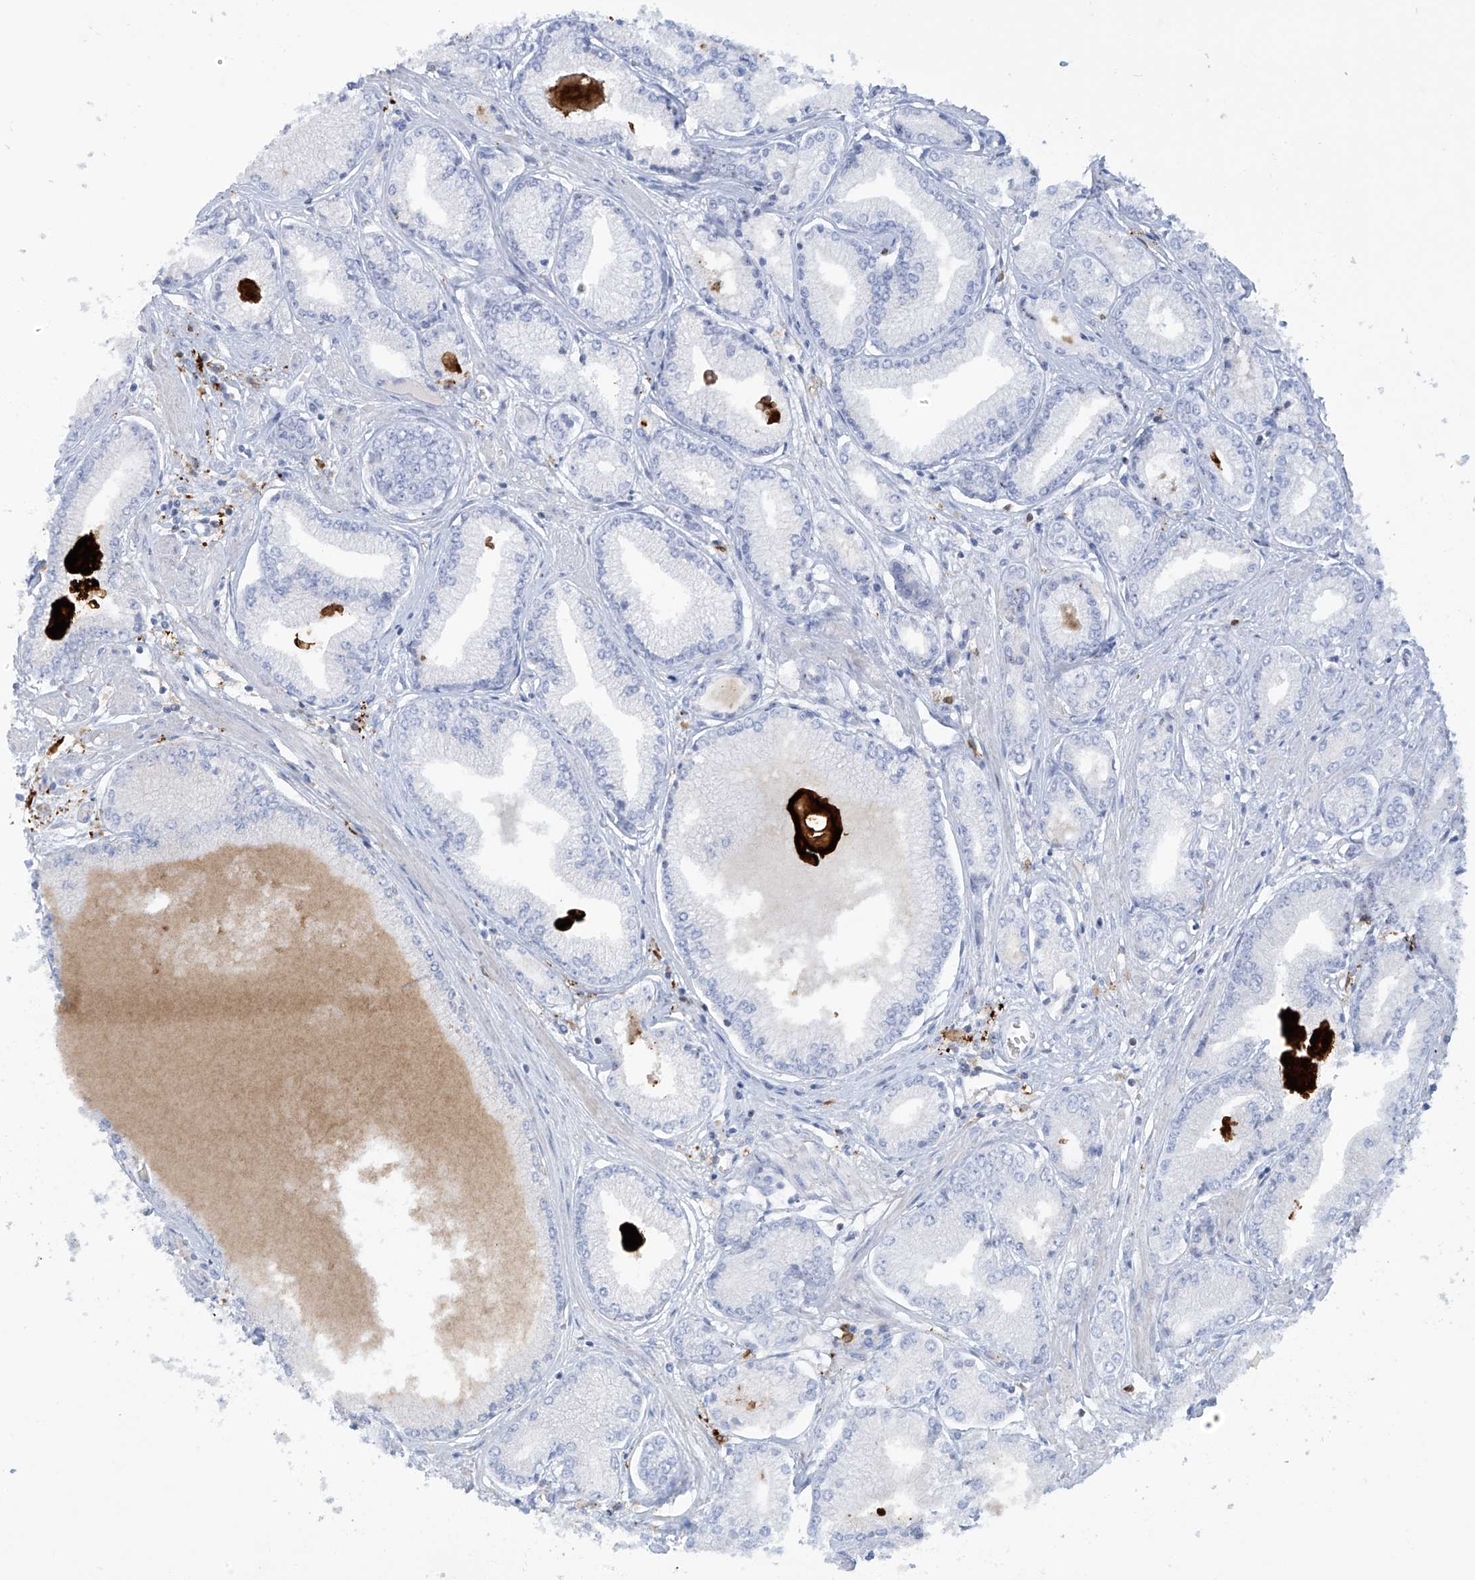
{"staining": {"intensity": "negative", "quantity": "none", "location": "none"}, "tissue": "prostate cancer", "cell_type": "Tumor cells", "image_type": "cancer", "snomed": [{"axis": "morphology", "description": "Adenocarcinoma, Low grade"}, {"axis": "topography", "description": "Prostate"}], "caption": "Tumor cells show no significant protein staining in prostate cancer.", "gene": "TRMT2B", "patient": {"sex": "male", "age": 60}}